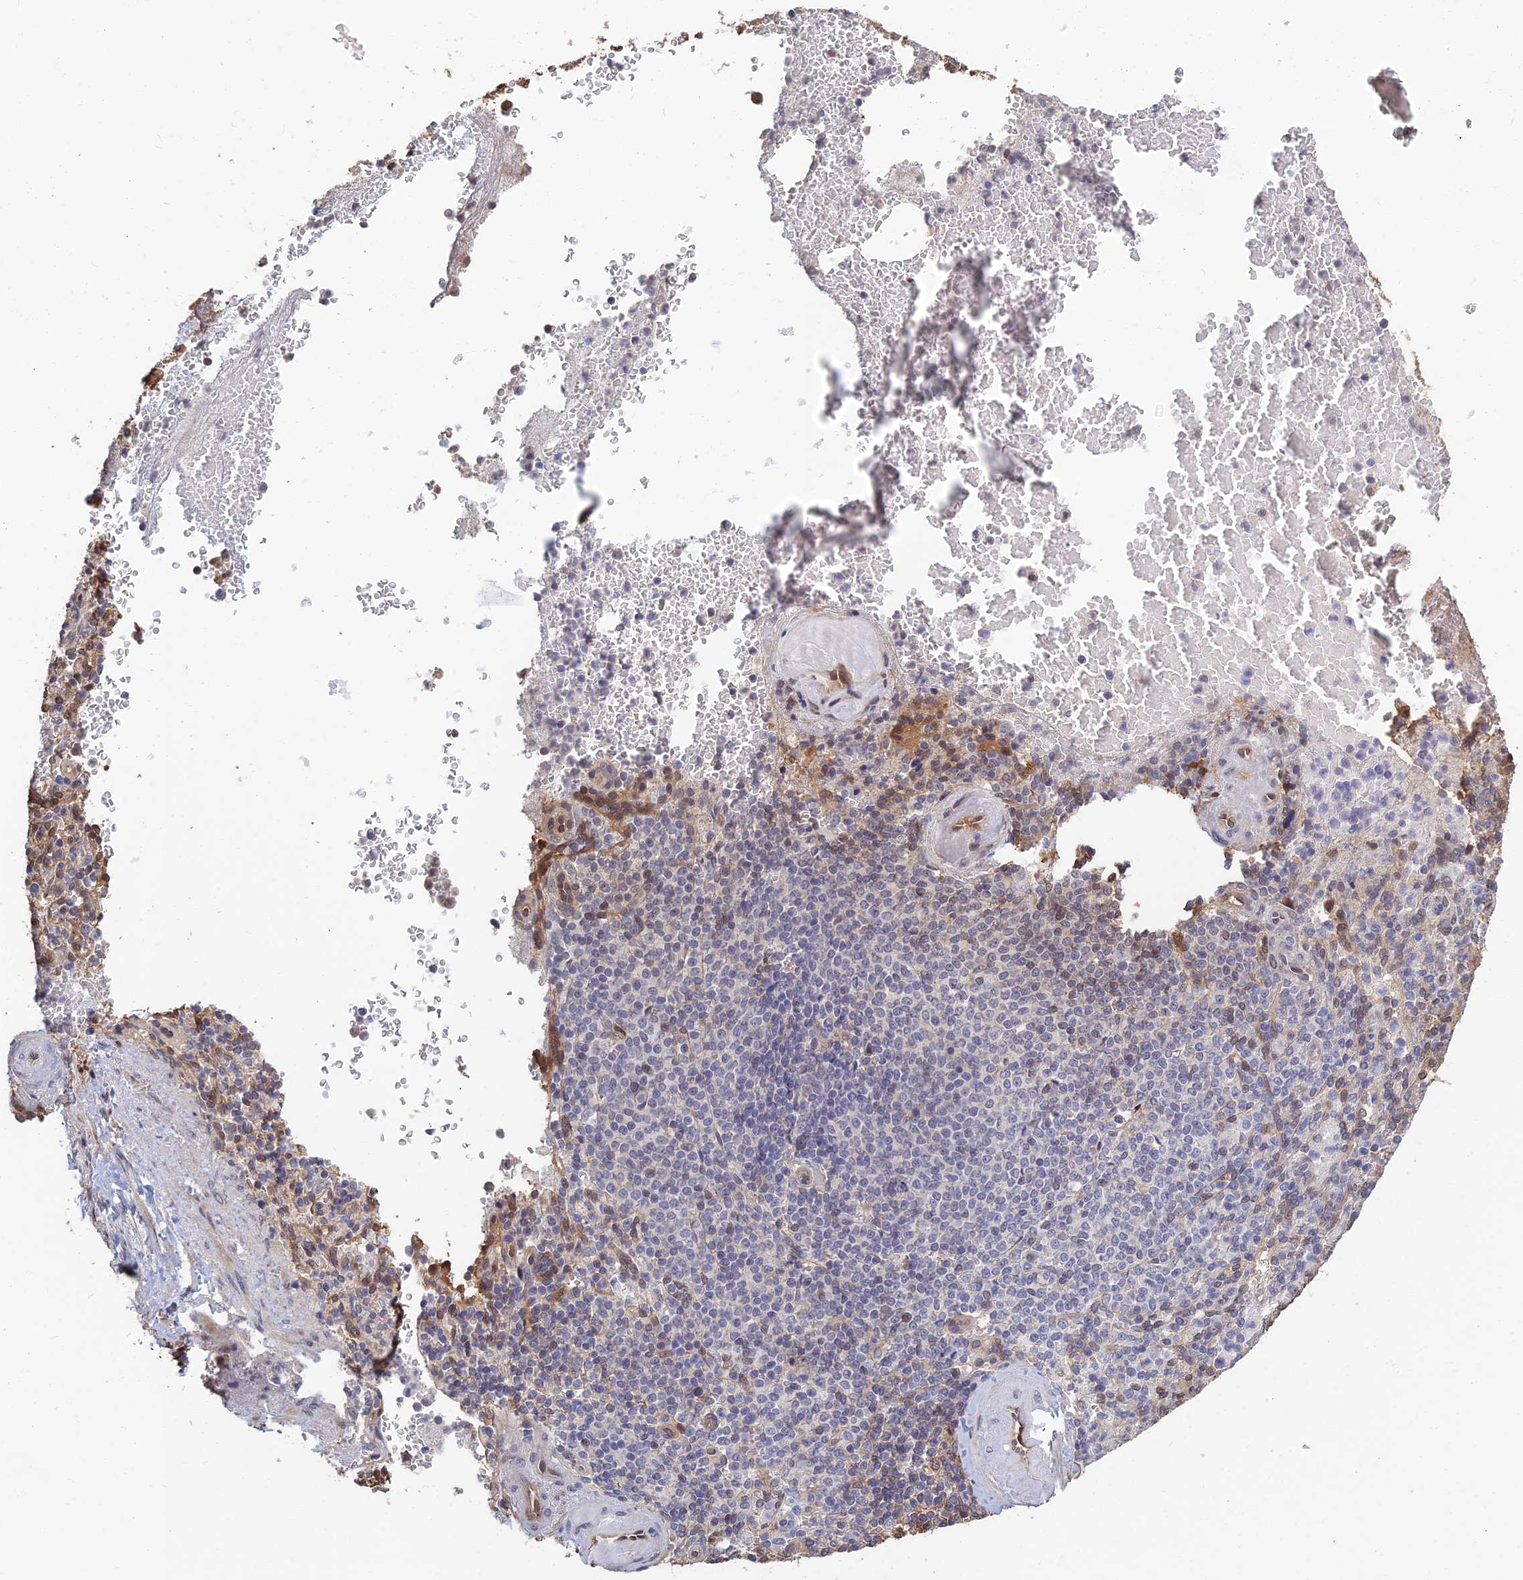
{"staining": {"intensity": "weak", "quantity": "<25%", "location": "cytoplasmic/membranous"}, "tissue": "spleen", "cell_type": "Cells in red pulp", "image_type": "normal", "snomed": [{"axis": "morphology", "description": "Normal tissue, NOS"}, {"axis": "topography", "description": "Spleen"}], "caption": "High magnification brightfield microscopy of normal spleen stained with DAB (brown) and counterstained with hematoxylin (blue): cells in red pulp show no significant staining. (DAB immunohistochemistry visualized using brightfield microscopy, high magnification).", "gene": "LRRN3", "patient": {"sex": "female", "age": 74}}